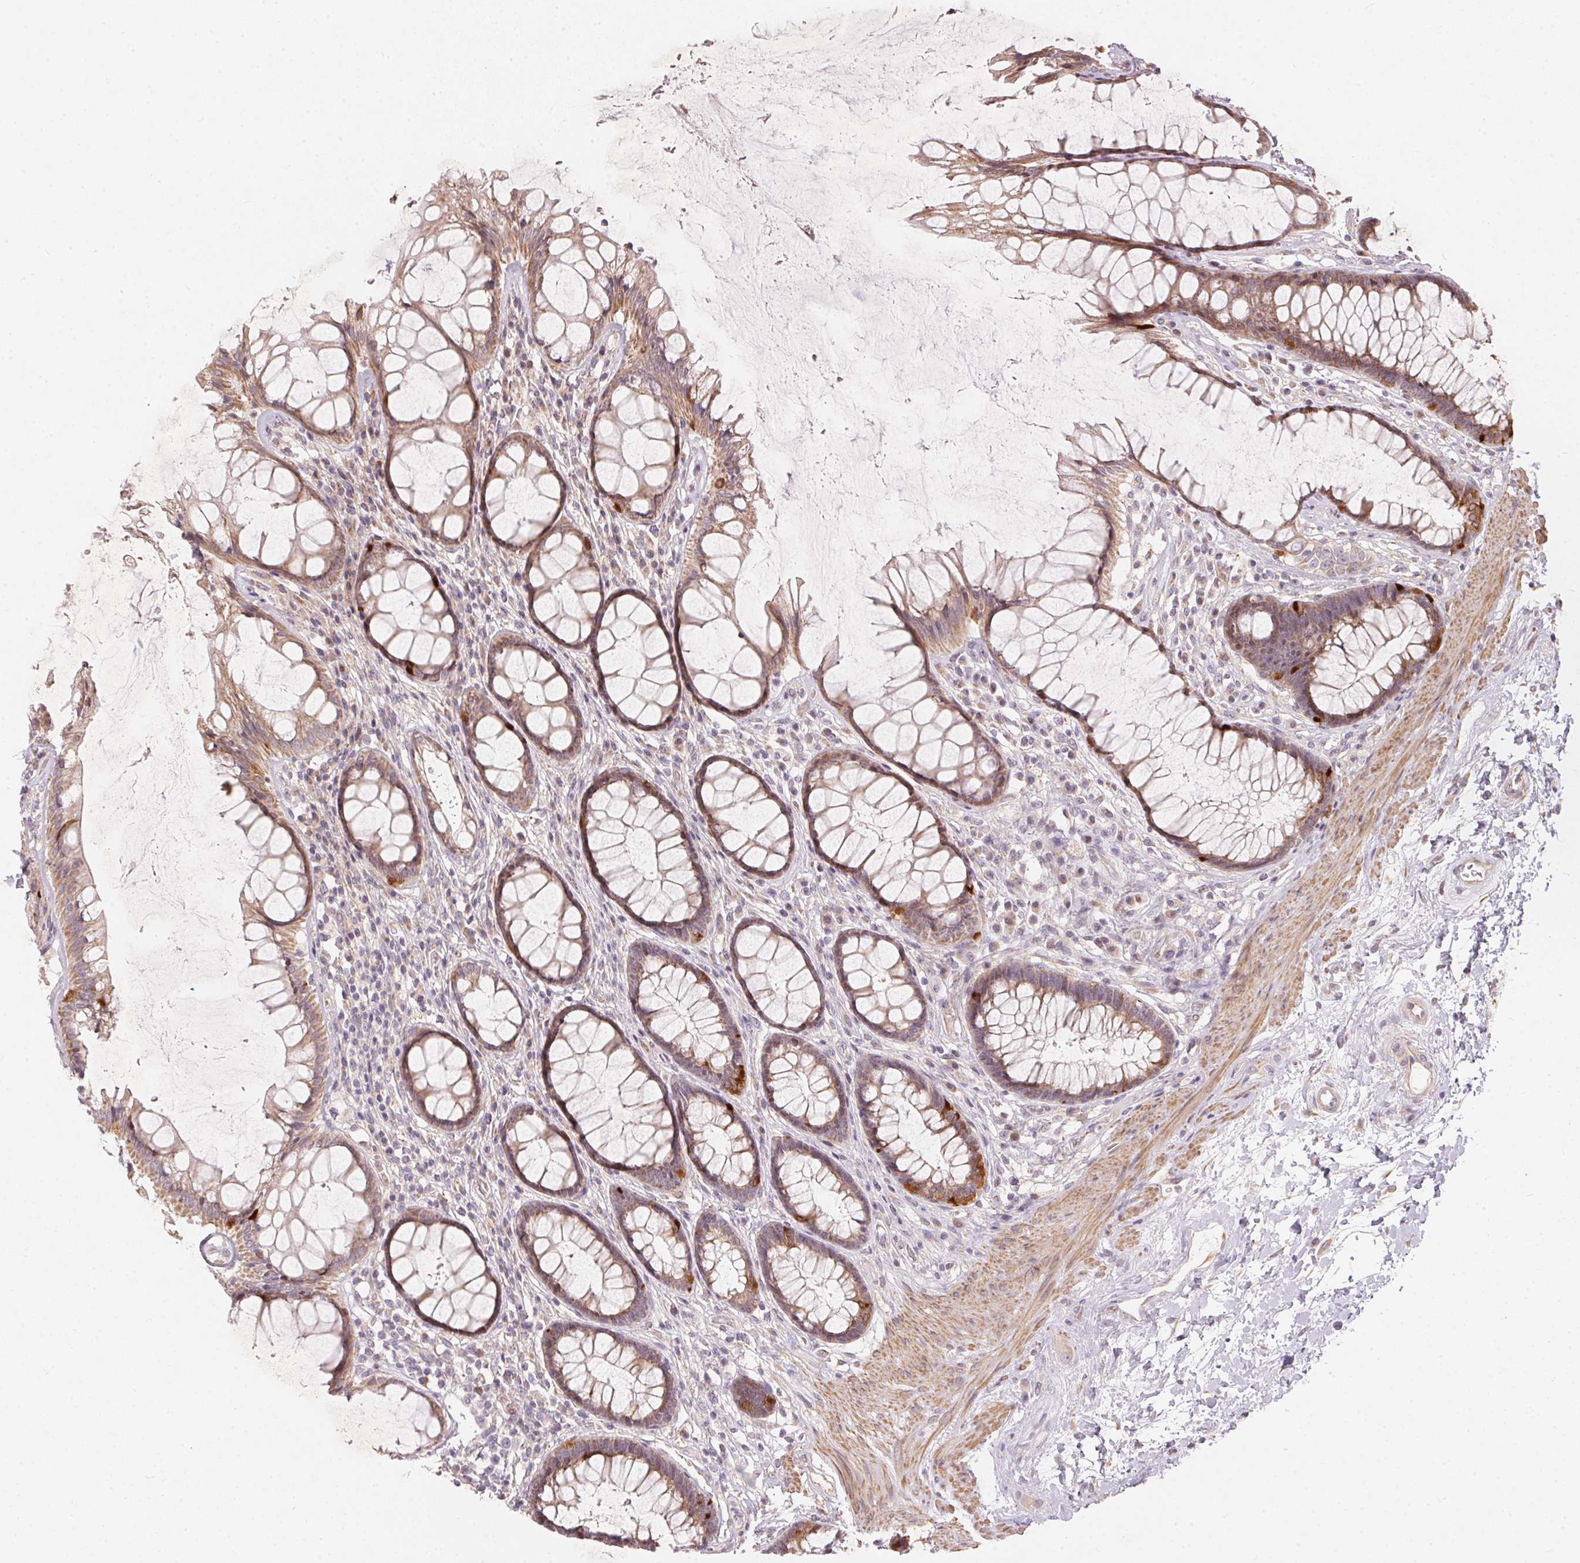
{"staining": {"intensity": "moderate", "quantity": "25%-75%", "location": "cytoplasmic/membranous"}, "tissue": "rectum", "cell_type": "Glandular cells", "image_type": "normal", "snomed": [{"axis": "morphology", "description": "Normal tissue, NOS"}, {"axis": "topography", "description": "Rectum"}], "caption": "This is a histology image of immunohistochemistry (IHC) staining of benign rectum, which shows moderate staining in the cytoplasmic/membranous of glandular cells.", "gene": "VWA5B2", "patient": {"sex": "male", "age": 72}}